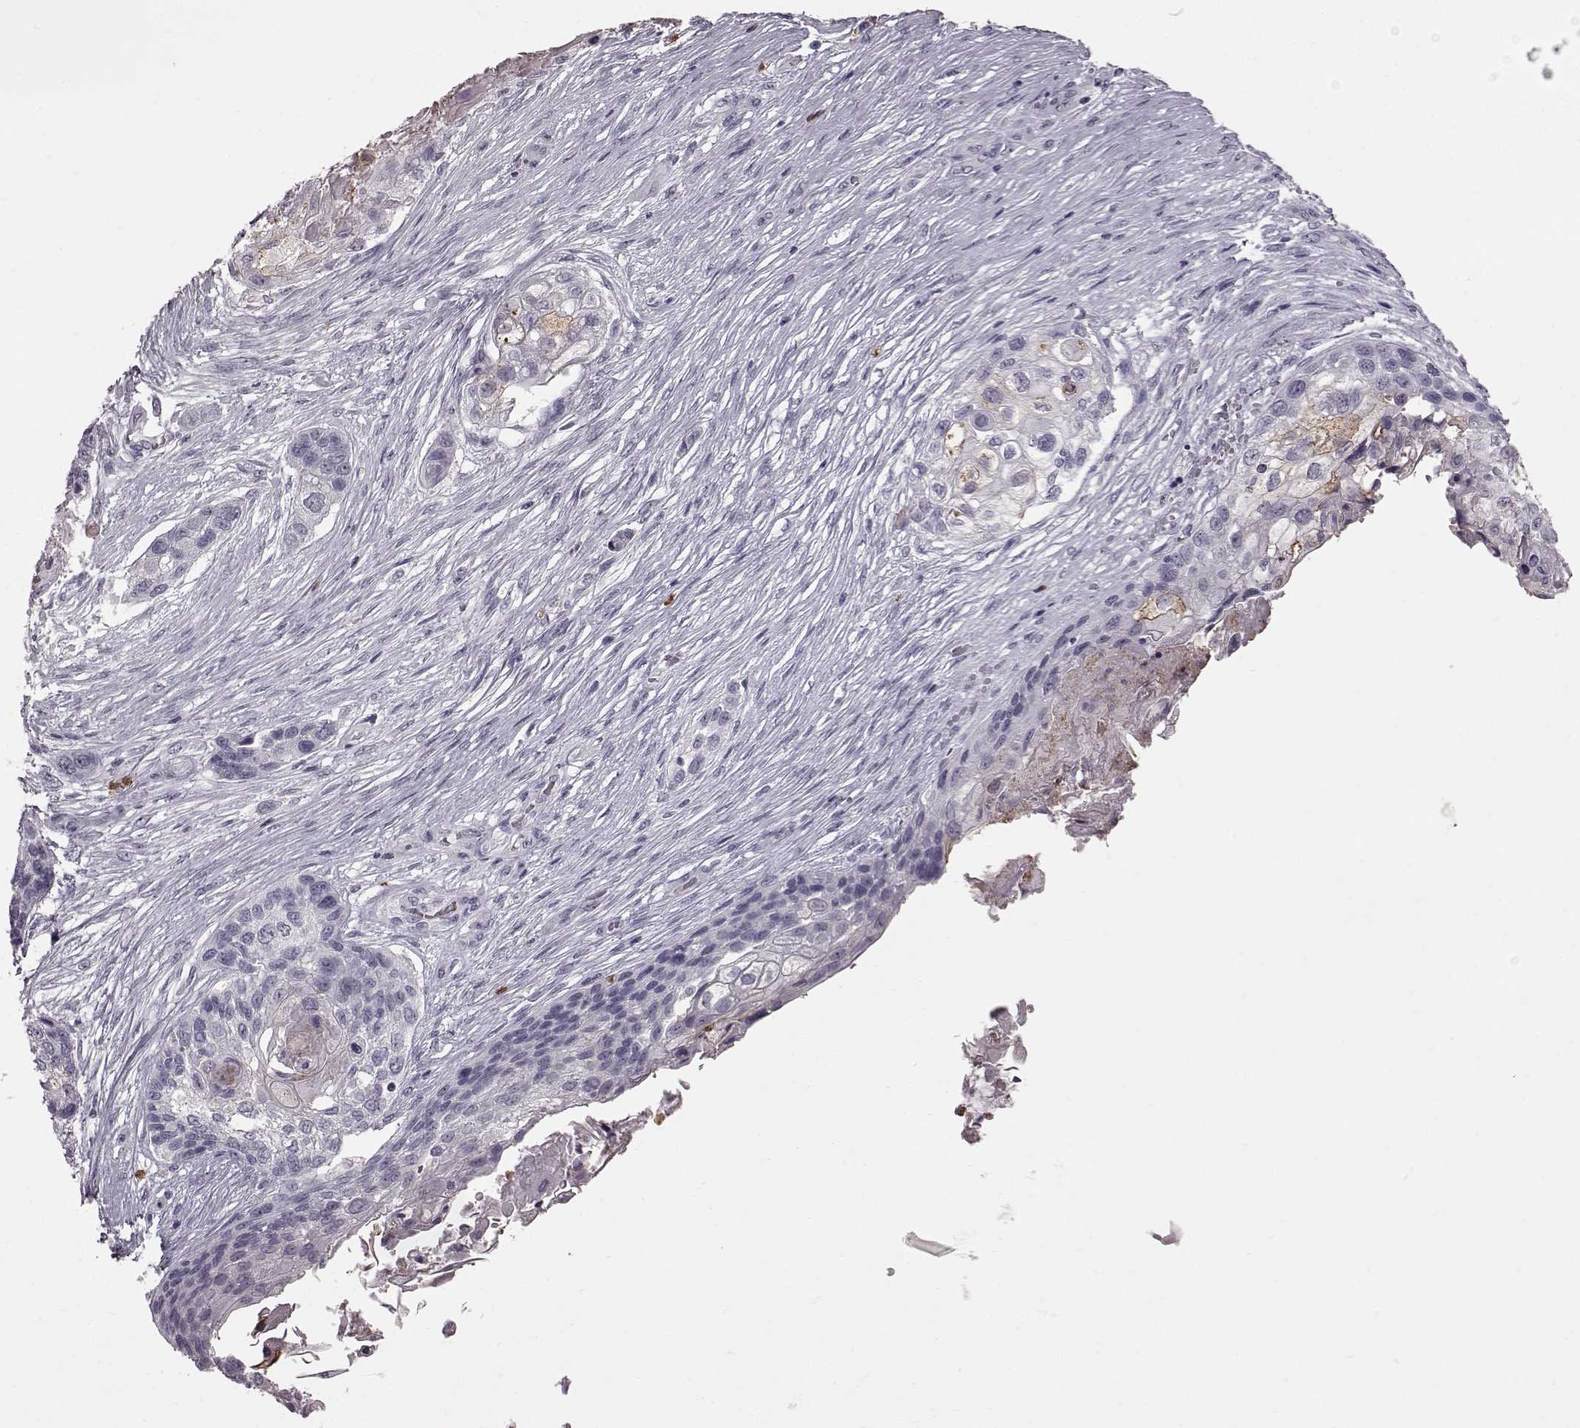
{"staining": {"intensity": "negative", "quantity": "none", "location": "none"}, "tissue": "lung cancer", "cell_type": "Tumor cells", "image_type": "cancer", "snomed": [{"axis": "morphology", "description": "Squamous cell carcinoma, NOS"}, {"axis": "topography", "description": "Lung"}], "caption": "Tumor cells are negative for protein expression in human lung cancer.", "gene": "FUT4", "patient": {"sex": "male", "age": 69}}